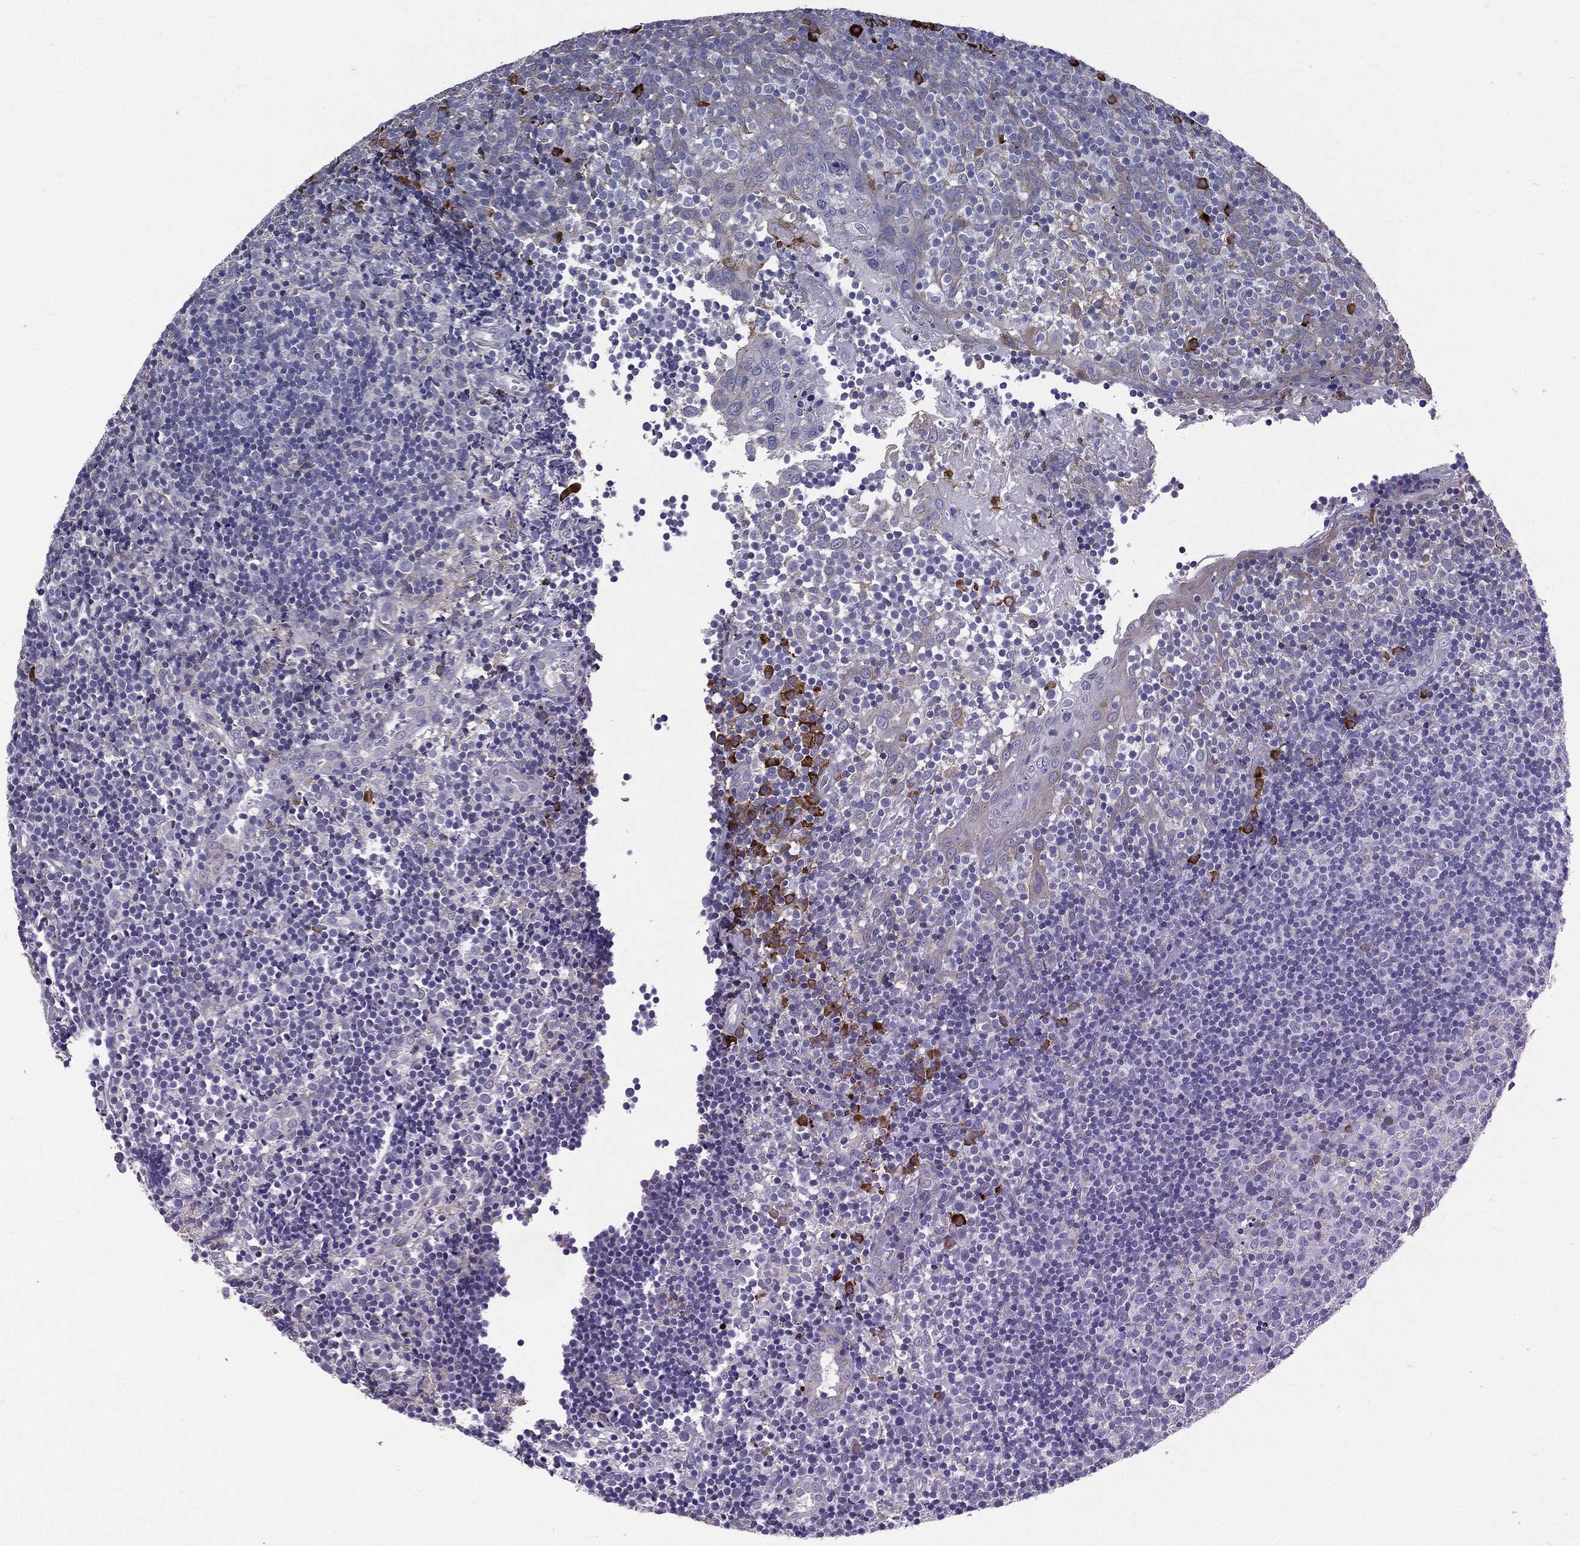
{"staining": {"intensity": "negative", "quantity": "none", "location": "none"}, "tissue": "tonsil", "cell_type": "Germinal center cells", "image_type": "normal", "snomed": [{"axis": "morphology", "description": "Normal tissue, NOS"}, {"axis": "topography", "description": "Tonsil"}], "caption": "This is a image of IHC staining of unremarkable tonsil, which shows no expression in germinal center cells.", "gene": "PTGS2", "patient": {"sex": "female", "age": 5}}